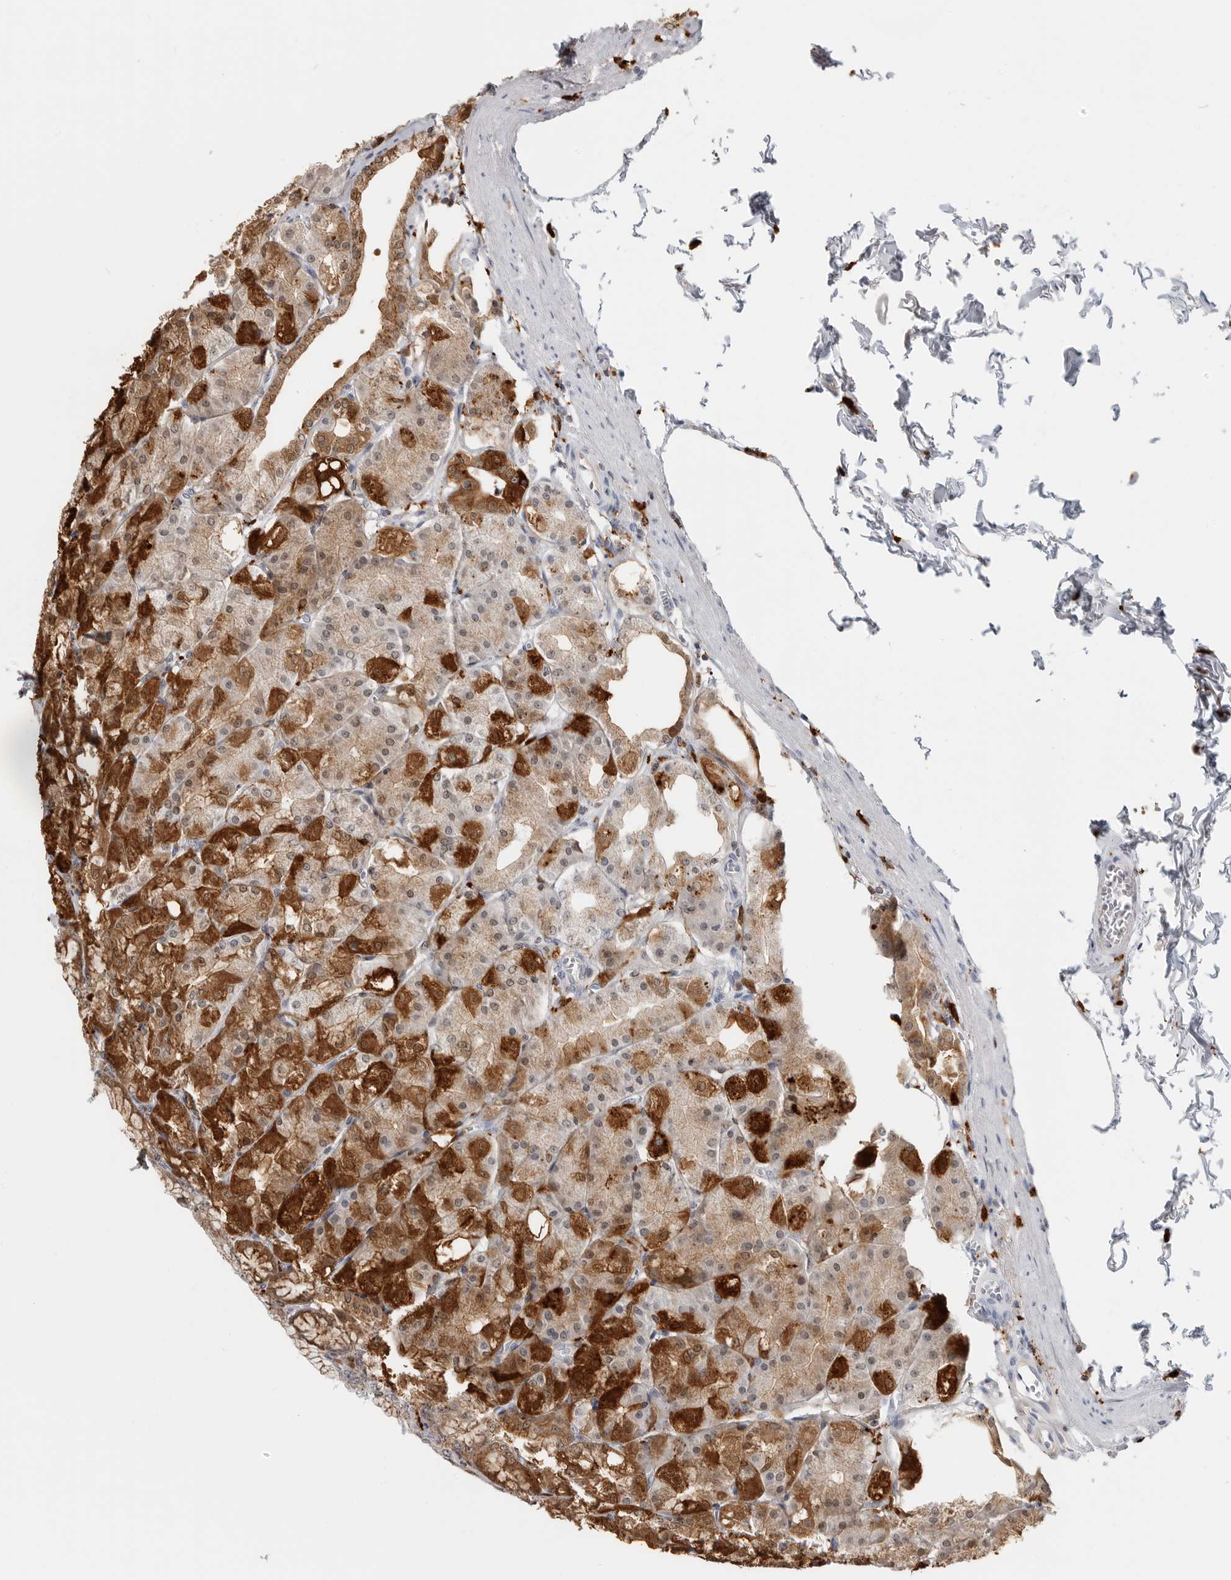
{"staining": {"intensity": "strong", "quantity": "25%-75%", "location": "cytoplasmic/membranous"}, "tissue": "stomach", "cell_type": "Glandular cells", "image_type": "normal", "snomed": [{"axis": "morphology", "description": "Normal tissue, NOS"}, {"axis": "topography", "description": "Stomach, lower"}], "caption": "DAB (3,3'-diaminobenzidine) immunohistochemical staining of normal human stomach displays strong cytoplasmic/membranous protein staining in about 25%-75% of glandular cells. Nuclei are stained in blue.", "gene": "IFI30", "patient": {"sex": "male", "age": 71}}